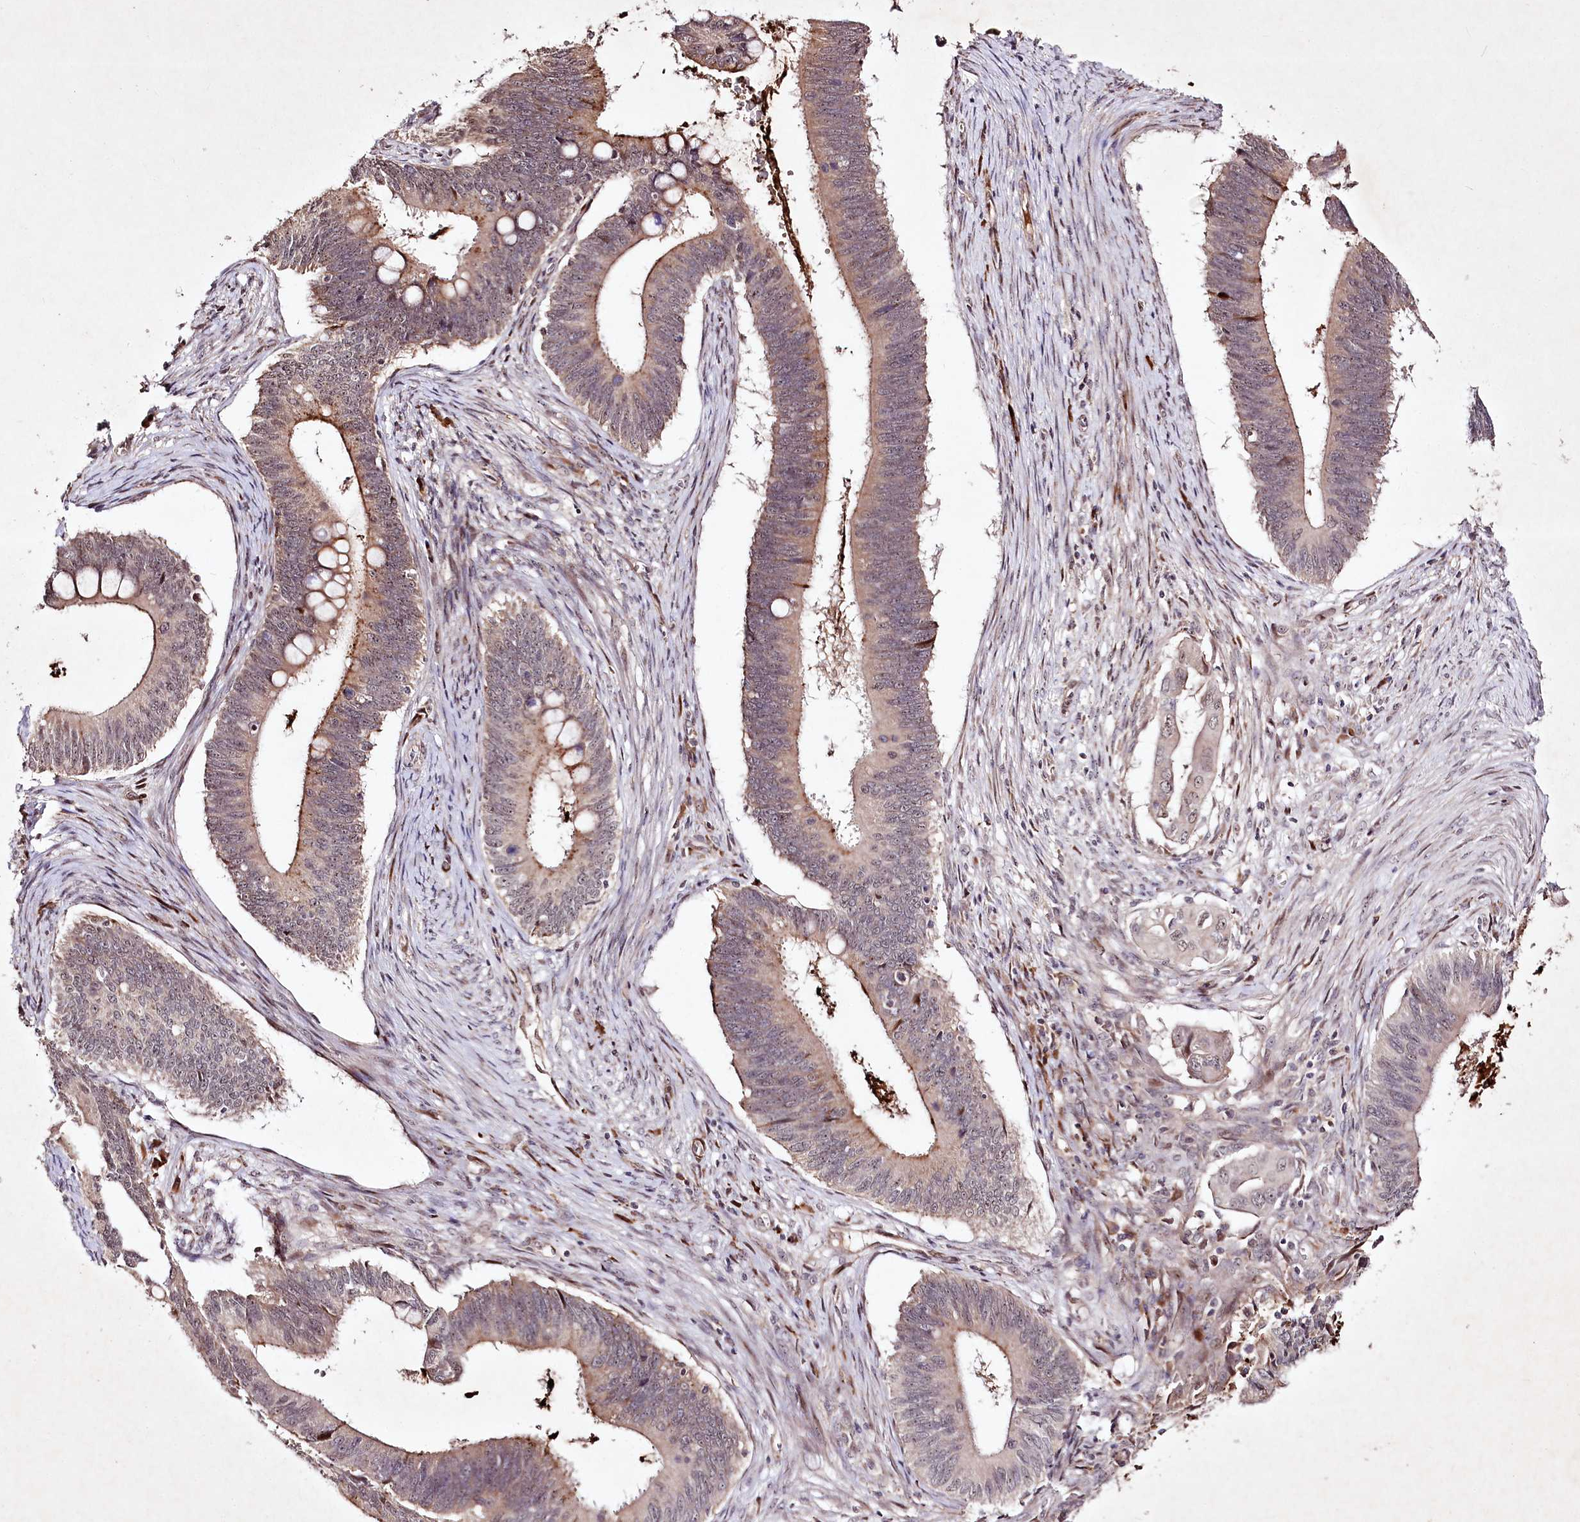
{"staining": {"intensity": "moderate", "quantity": "25%-75%", "location": "cytoplasmic/membranous"}, "tissue": "cervical cancer", "cell_type": "Tumor cells", "image_type": "cancer", "snomed": [{"axis": "morphology", "description": "Adenocarcinoma, NOS"}, {"axis": "topography", "description": "Cervix"}], "caption": "Immunohistochemical staining of human adenocarcinoma (cervical) demonstrates medium levels of moderate cytoplasmic/membranous positivity in about 25%-75% of tumor cells.", "gene": "DMP1", "patient": {"sex": "female", "age": 42}}